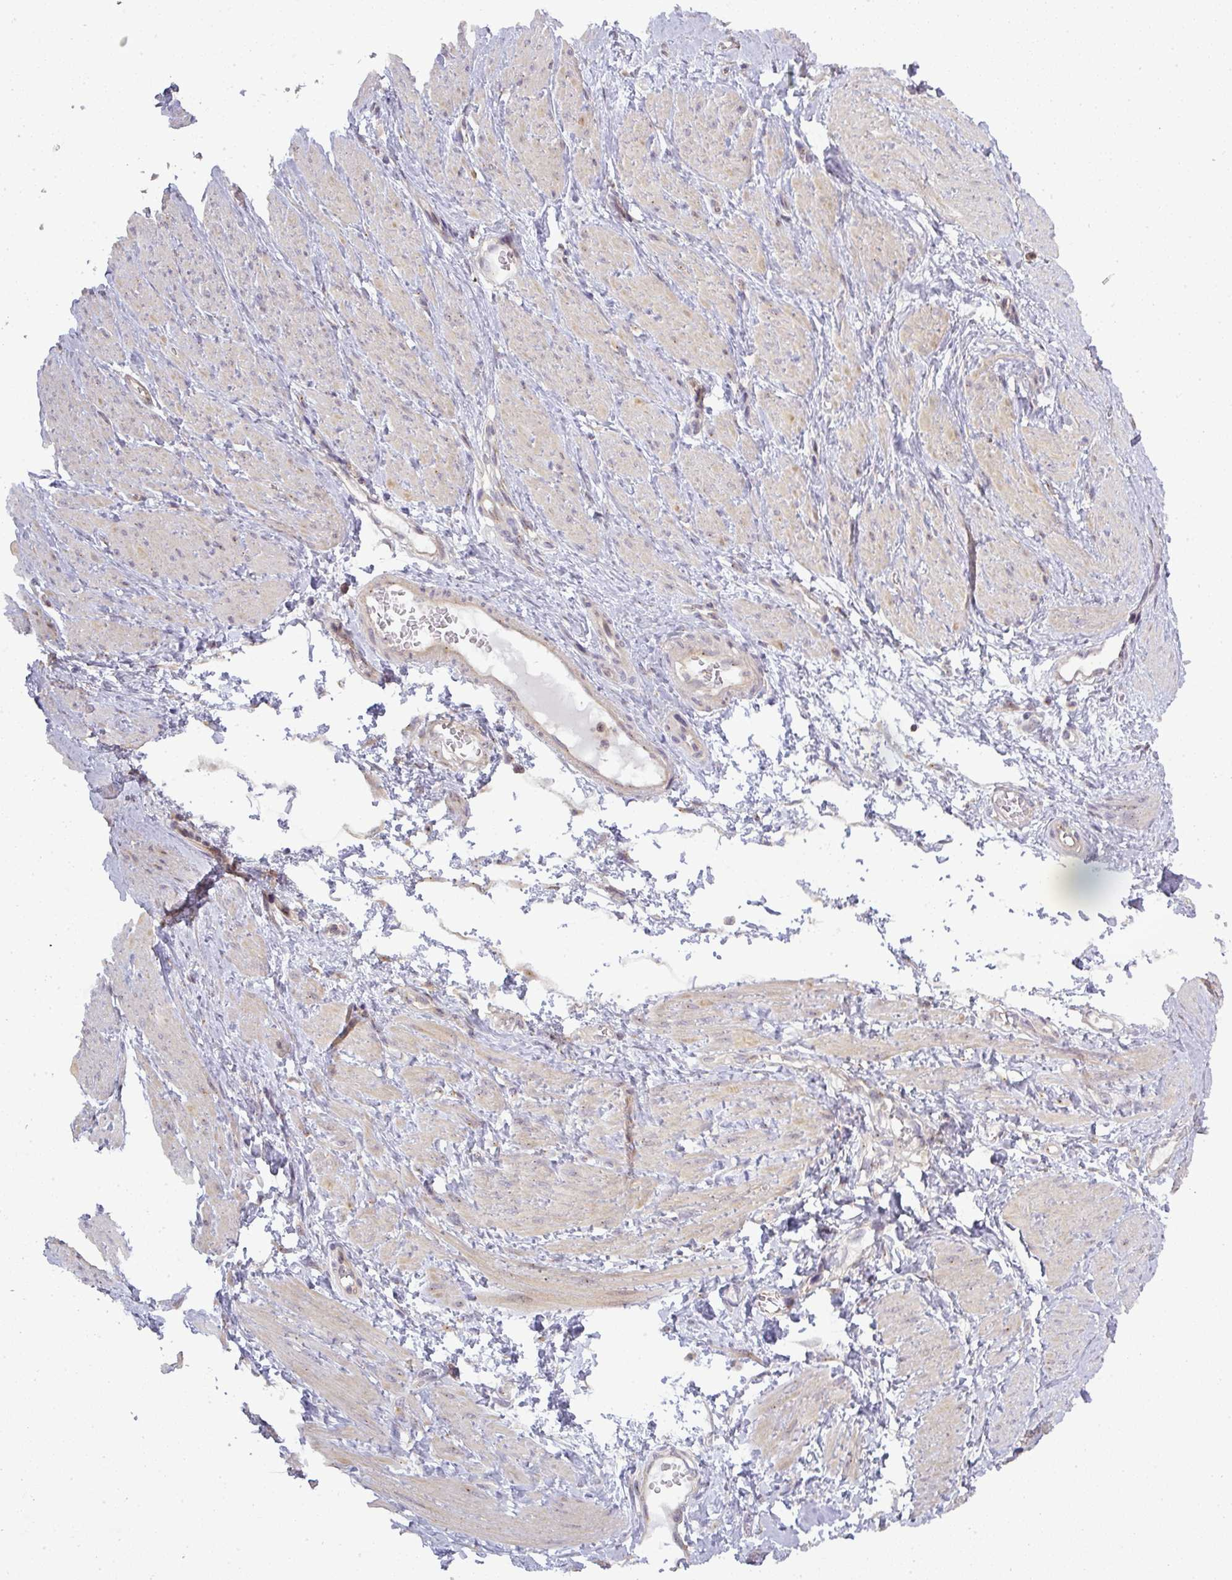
{"staining": {"intensity": "weak", "quantity": "<25%", "location": "cytoplasmic/membranous"}, "tissue": "smooth muscle", "cell_type": "Smooth muscle cells", "image_type": "normal", "snomed": [{"axis": "morphology", "description": "Normal tissue, NOS"}, {"axis": "topography", "description": "Smooth muscle"}, {"axis": "topography", "description": "Uterus"}], "caption": "DAB immunohistochemical staining of unremarkable smooth muscle displays no significant staining in smooth muscle cells. (Immunohistochemistry, brightfield microscopy, high magnification).", "gene": "NIN", "patient": {"sex": "female", "age": 39}}